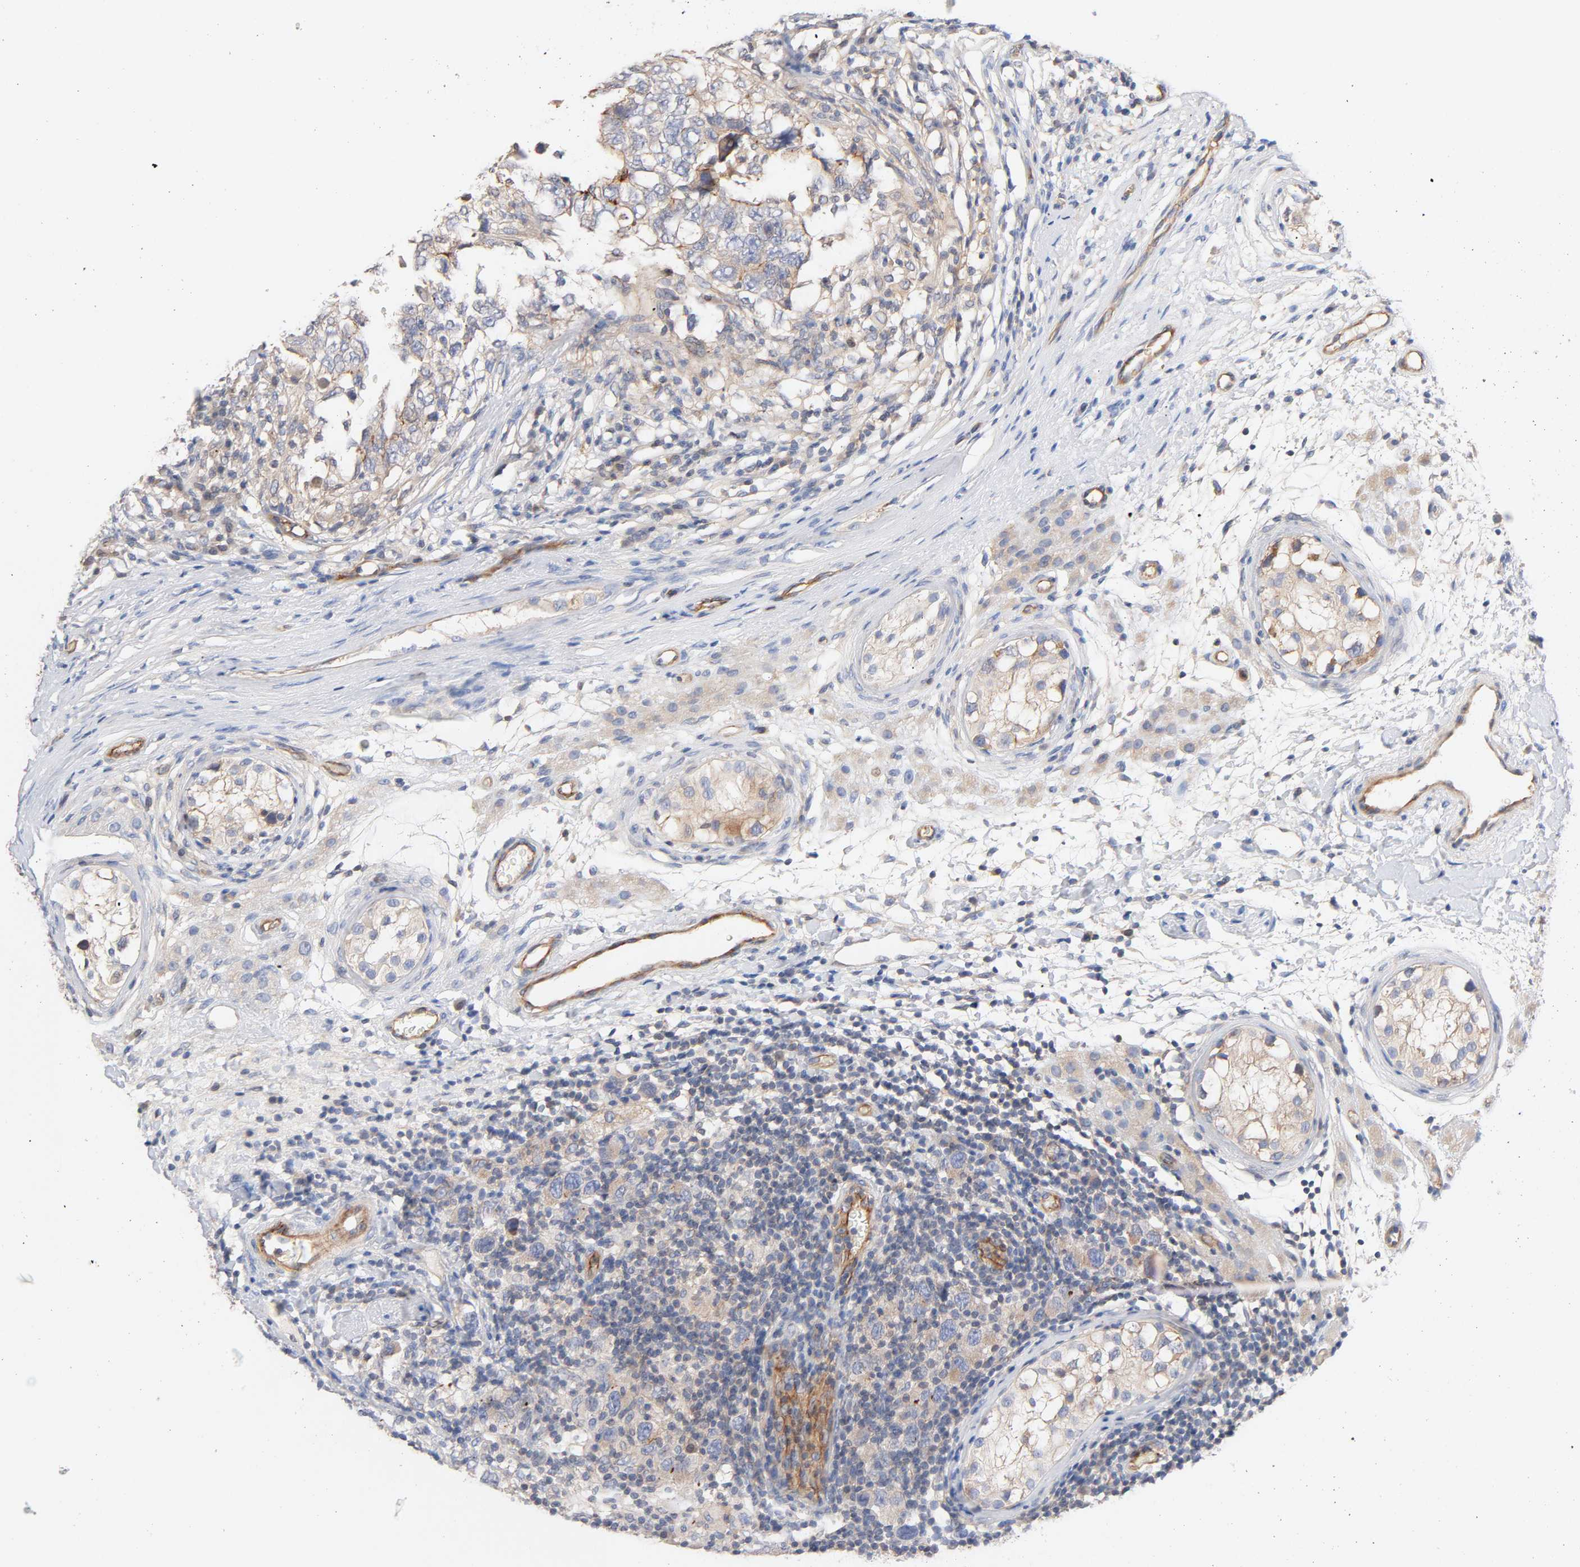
{"staining": {"intensity": "weak", "quantity": "25%-75%", "location": "cytoplasmic/membranous"}, "tissue": "testis cancer", "cell_type": "Tumor cells", "image_type": "cancer", "snomed": [{"axis": "morphology", "description": "Carcinoma, Embryonal, NOS"}, {"axis": "topography", "description": "Testis"}], "caption": "There is low levels of weak cytoplasmic/membranous staining in tumor cells of testis embryonal carcinoma, as demonstrated by immunohistochemical staining (brown color).", "gene": "STRN3", "patient": {"sex": "male", "age": 21}}